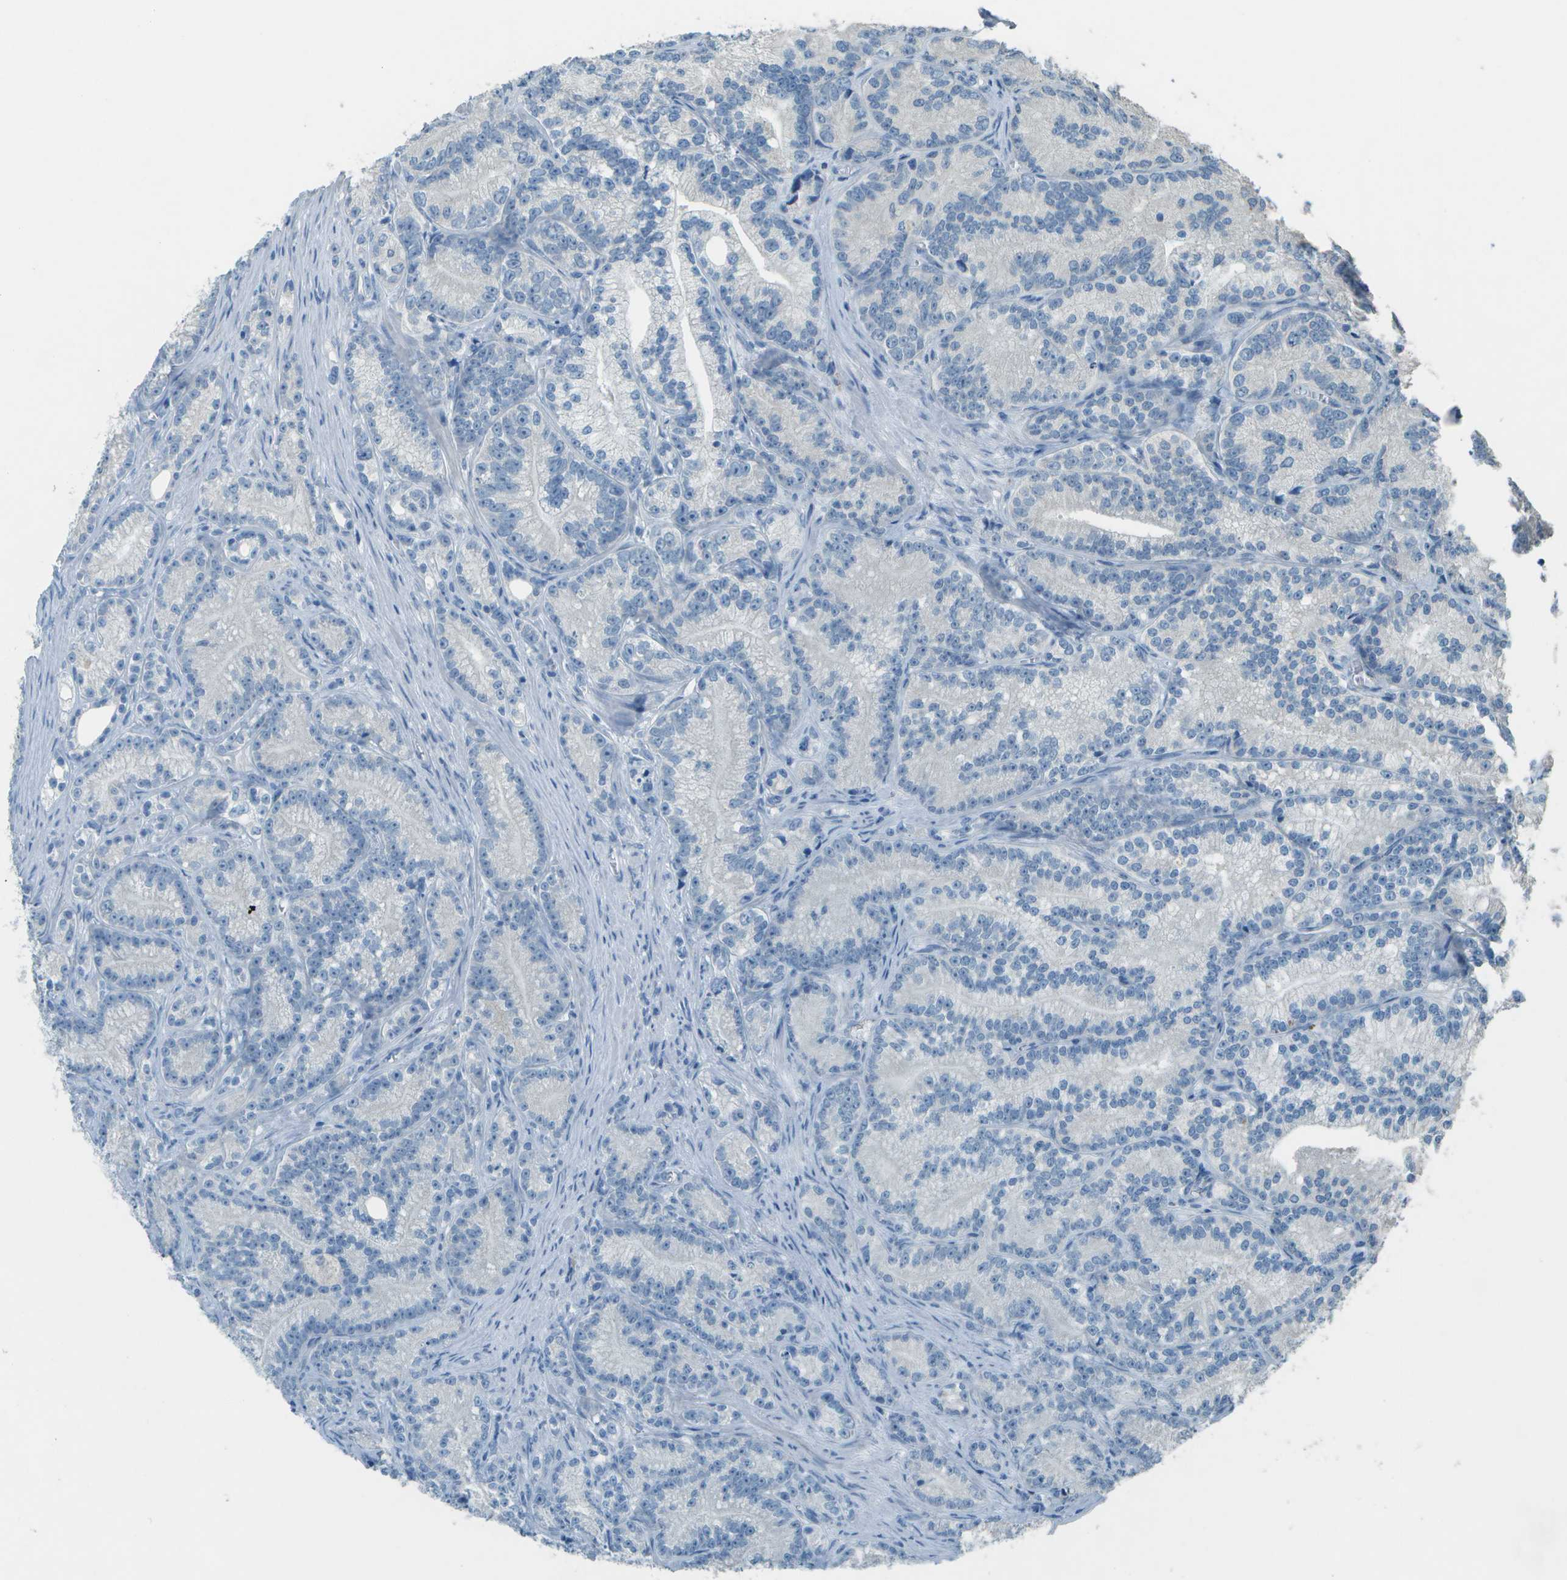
{"staining": {"intensity": "negative", "quantity": "none", "location": "none"}, "tissue": "prostate cancer", "cell_type": "Tumor cells", "image_type": "cancer", "snomed": [{"axis": "morphology", "description": "Adenocarcinoma, Low grade"}, {"axis": "topography", "description": "Prostate"}], "caption": "DAB immunohistochemical staining of prostate cancer (low-grade adenocarcinoma) displays no significant expression in tumor cells. (Brightfield microscopy of DAB immunohistochemistry at high magnification).", "gene": "LGI2", "patient": {"sex": "male", "age": 89}}